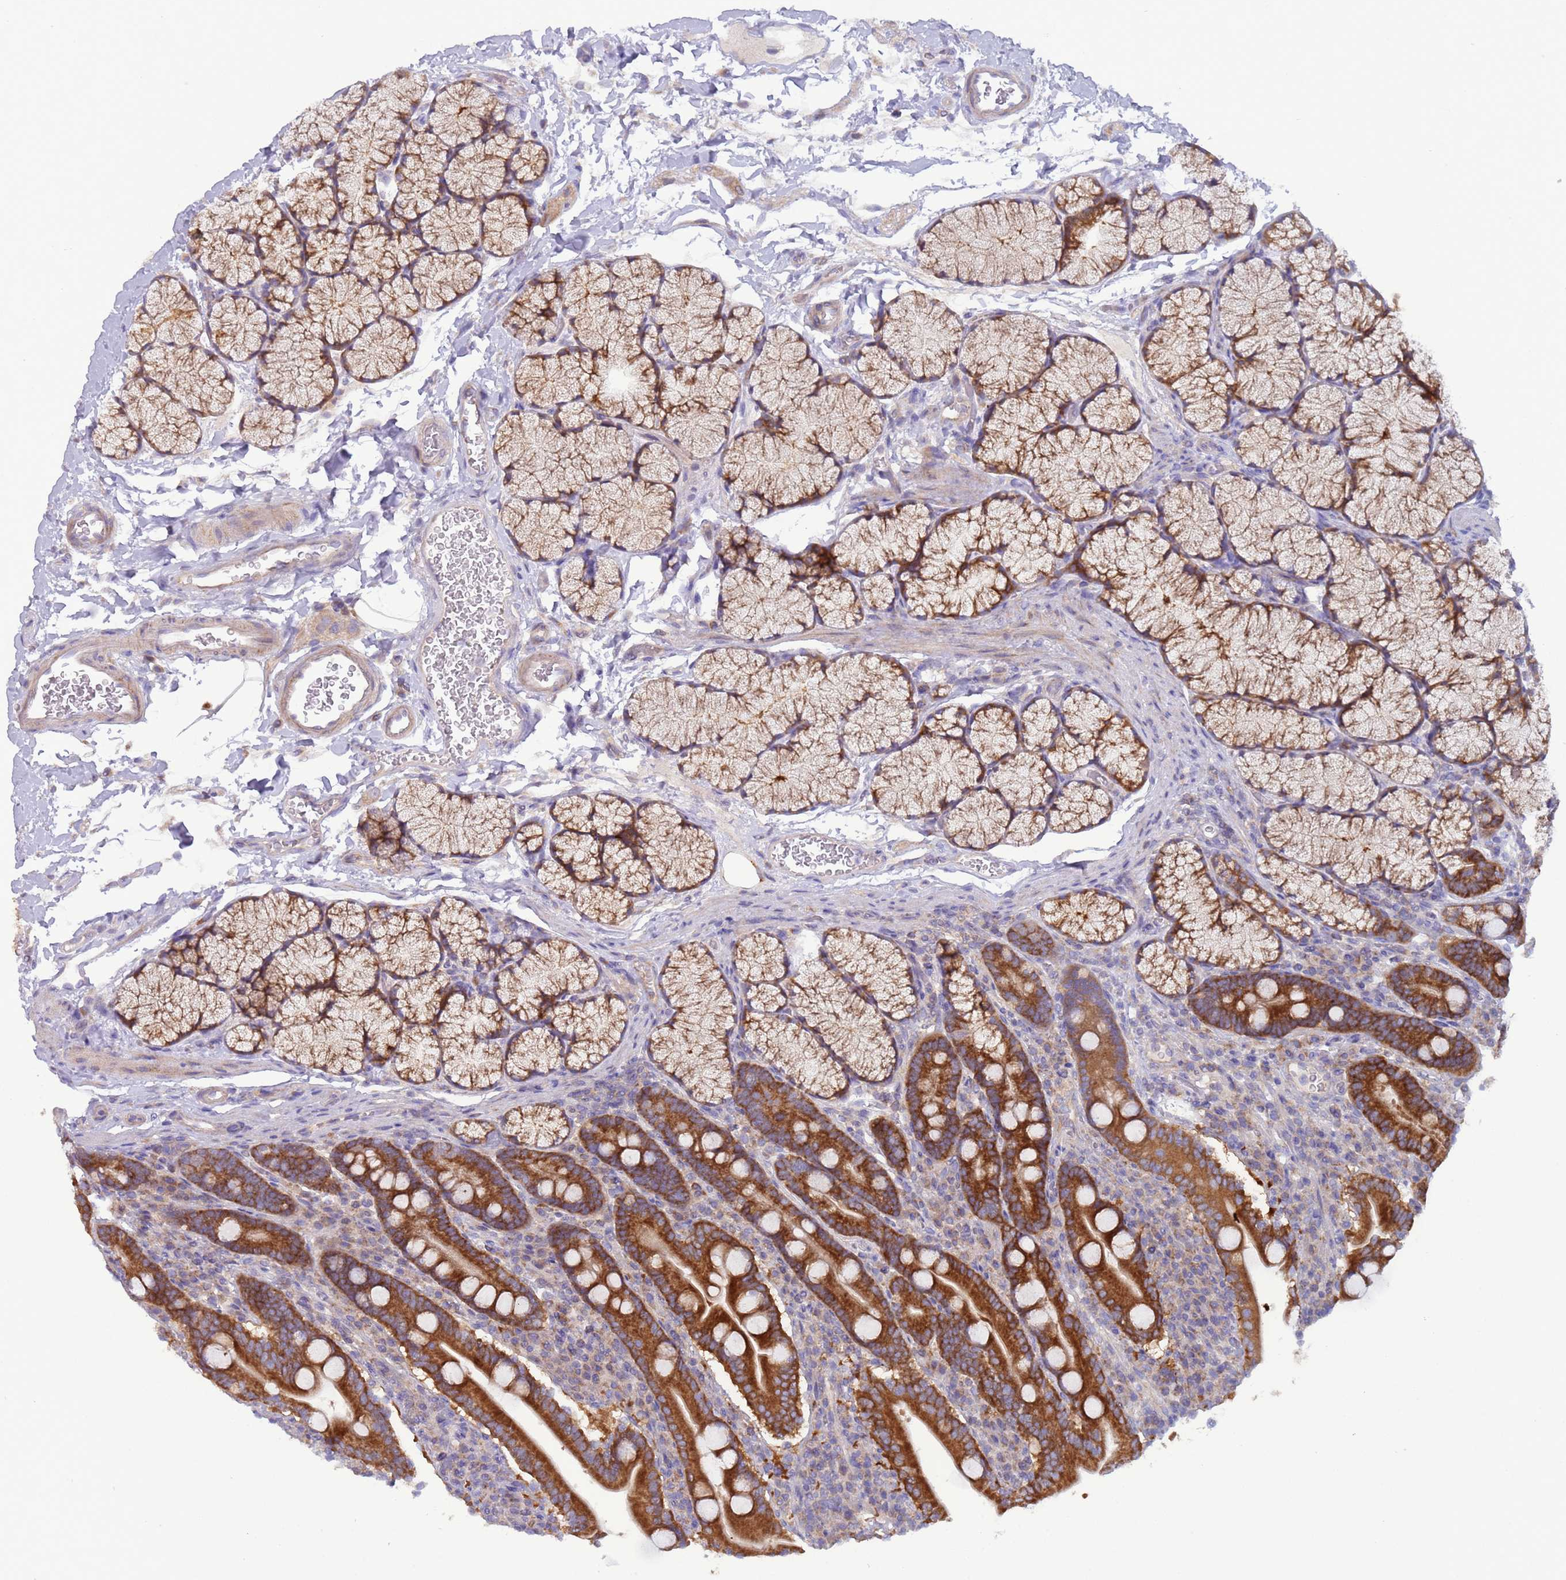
{"staining": {"intensity": "strong", "quantity": ">75%", "location": "cytoplasmic/membranous"}, "tissue": "duodenum", "cell_type": "Glandular cells", "image_type": "normal", "snomed": [{"axis": "morphology", "description": "Normal tissue, NOS"}, {"axis": "topography", "description": "Duodenum"}], "caption": "This is an image of IHC staining of unremarkable duodenum, which shows strong expression in the cytoplasmic/membranous of glandular cells.", "gene": "UQCRQ", "patient": {"sex": "male", "age": 35}}